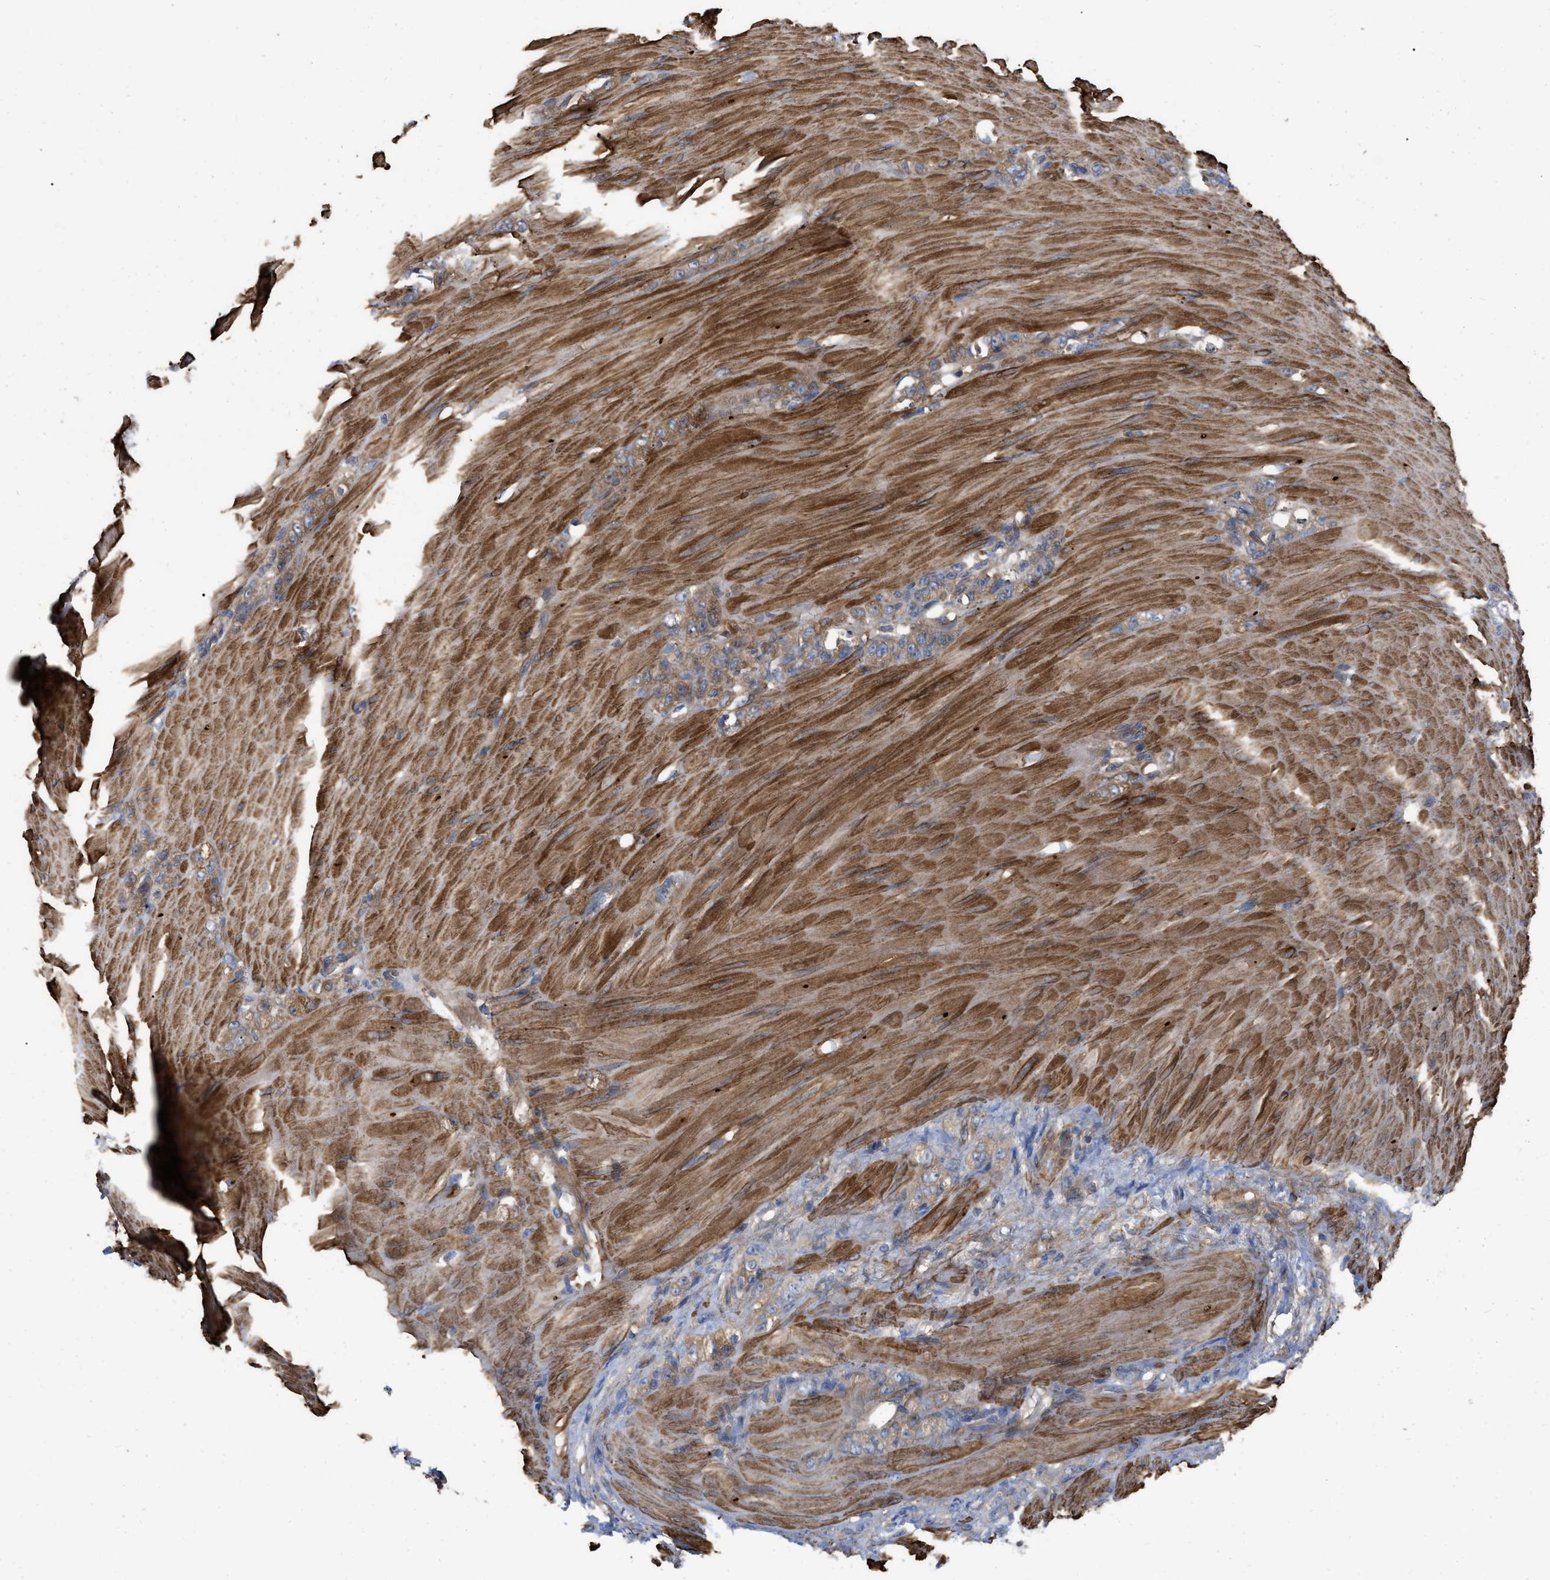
{"staining": {"intensity": "moderate", "quantity": ">75%", "location": "cytoplasmic/membranous"}, "tissue": "stomach cancer", "cell_type": "Tumor cells", "image_type": "cancer", "snomed": [{"axis": "morphology", "description": "Normal tissue, NOS"}, {"axis": "morphology", "description": "Adenocarcinoma, NOS"}, {"axis": "topography", "description": "Stomach"}], "caption": "Human stomach adenocarcinoma stained with a brown dye shows moderate cytoplasmic/membranous positive positivity in about >75% of tumor cells.", "gene": "RABEP1", "patient": {"sex": "male", "age": 82}}